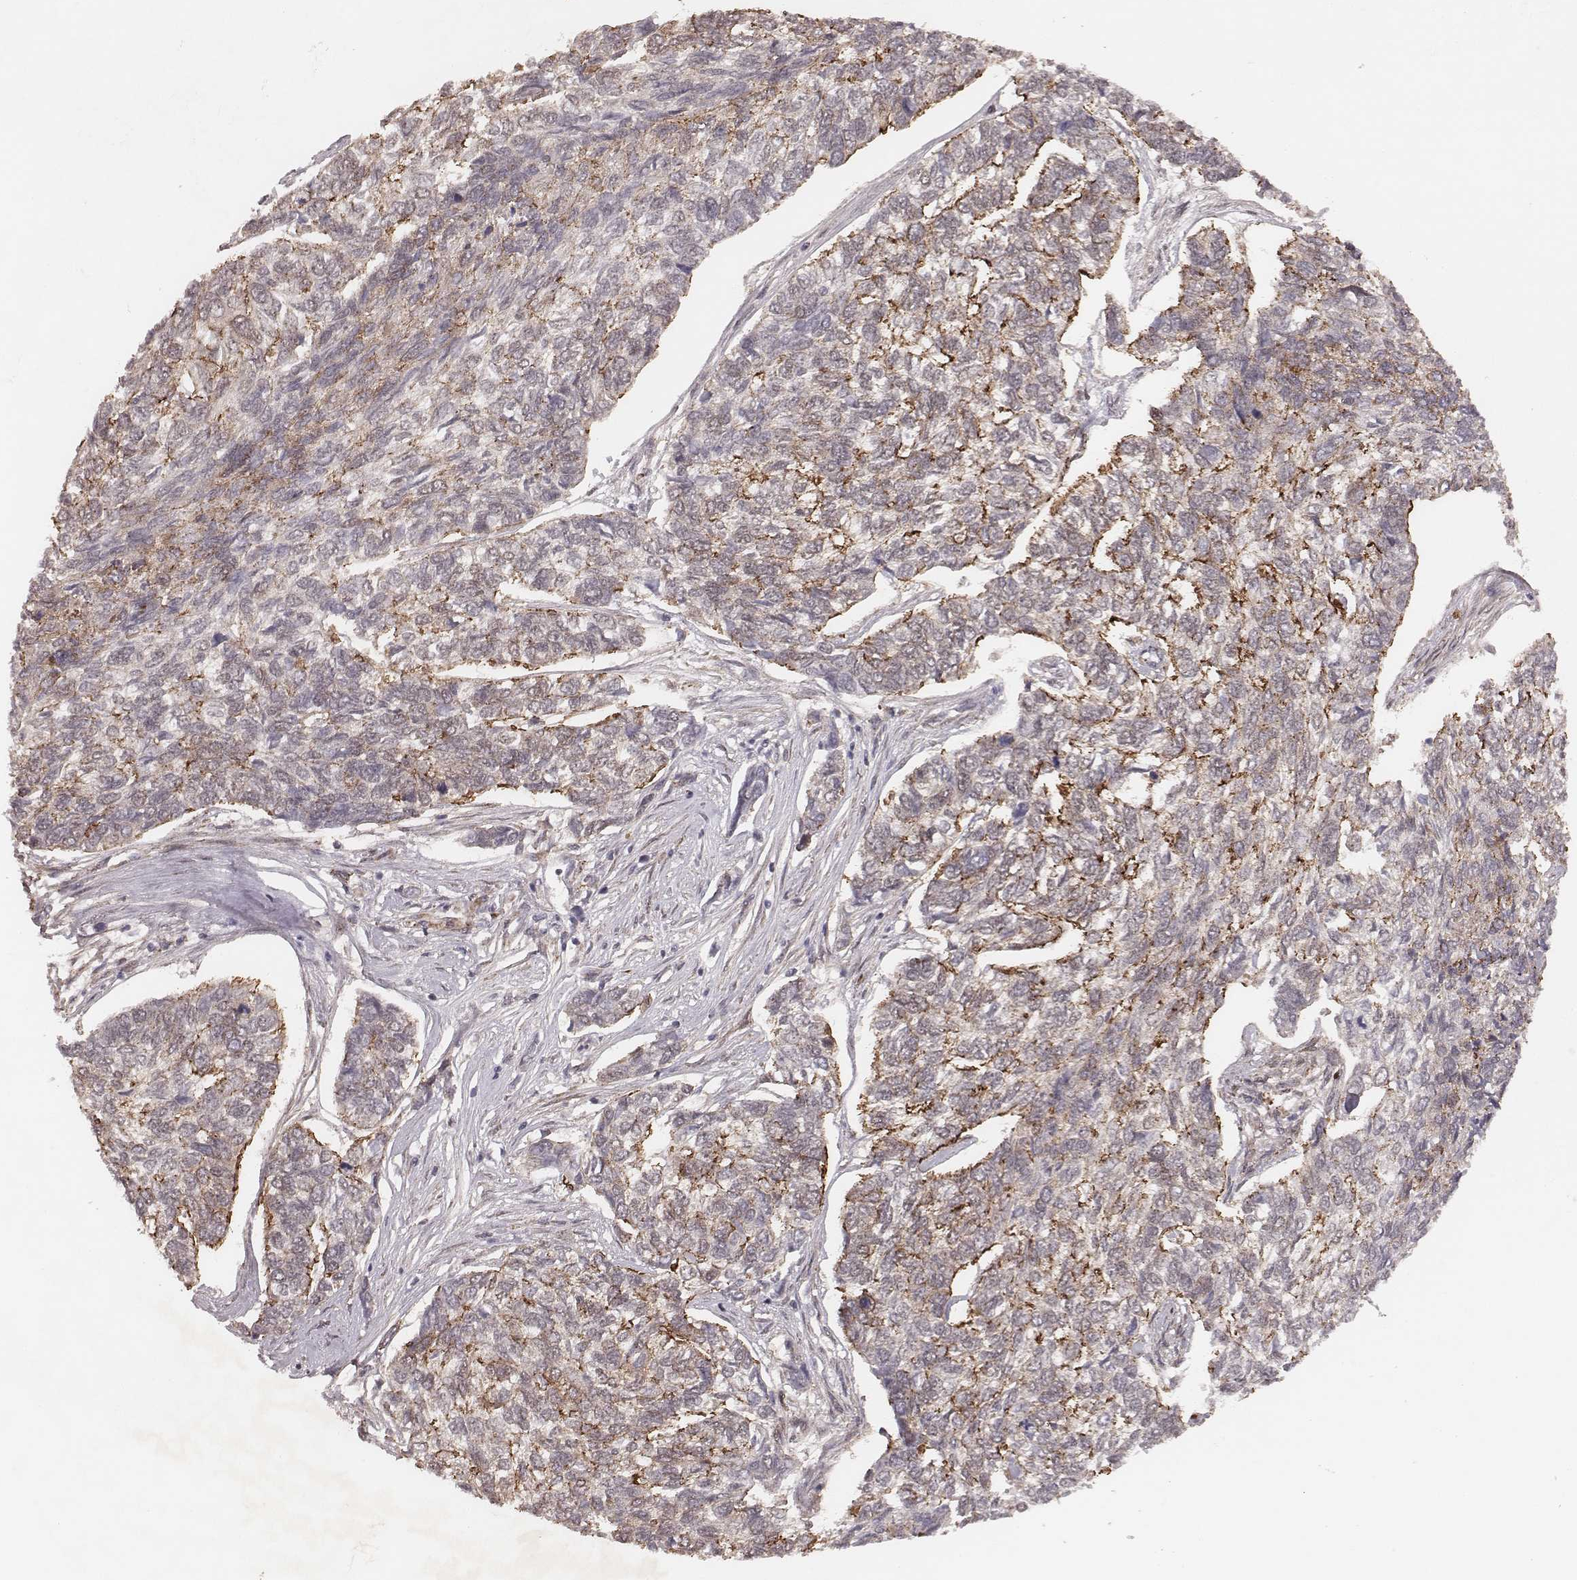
{"staining": {"intensity": "moderate", "quantity": "<25%", "location": "cytoplasmic/membranous"}, "tissue": "skin cancer", "cell_type": "Tumor cells", "image_type": "cancer", "snomed": [{"axis": "morphology", "description": "Basal cell carcinoma"}, {"axis": "topography", "description": "Skin"}], "caption": "A high-resolution micrograph shows immunohistochemistry staining of skin basal cell carcinoma, which shows moderate cytoplasmic/membranous staining in approximately <25% of tumor cells.", "gene": "NDUFA7", "patient": {"sex": "female", "age": 65}}